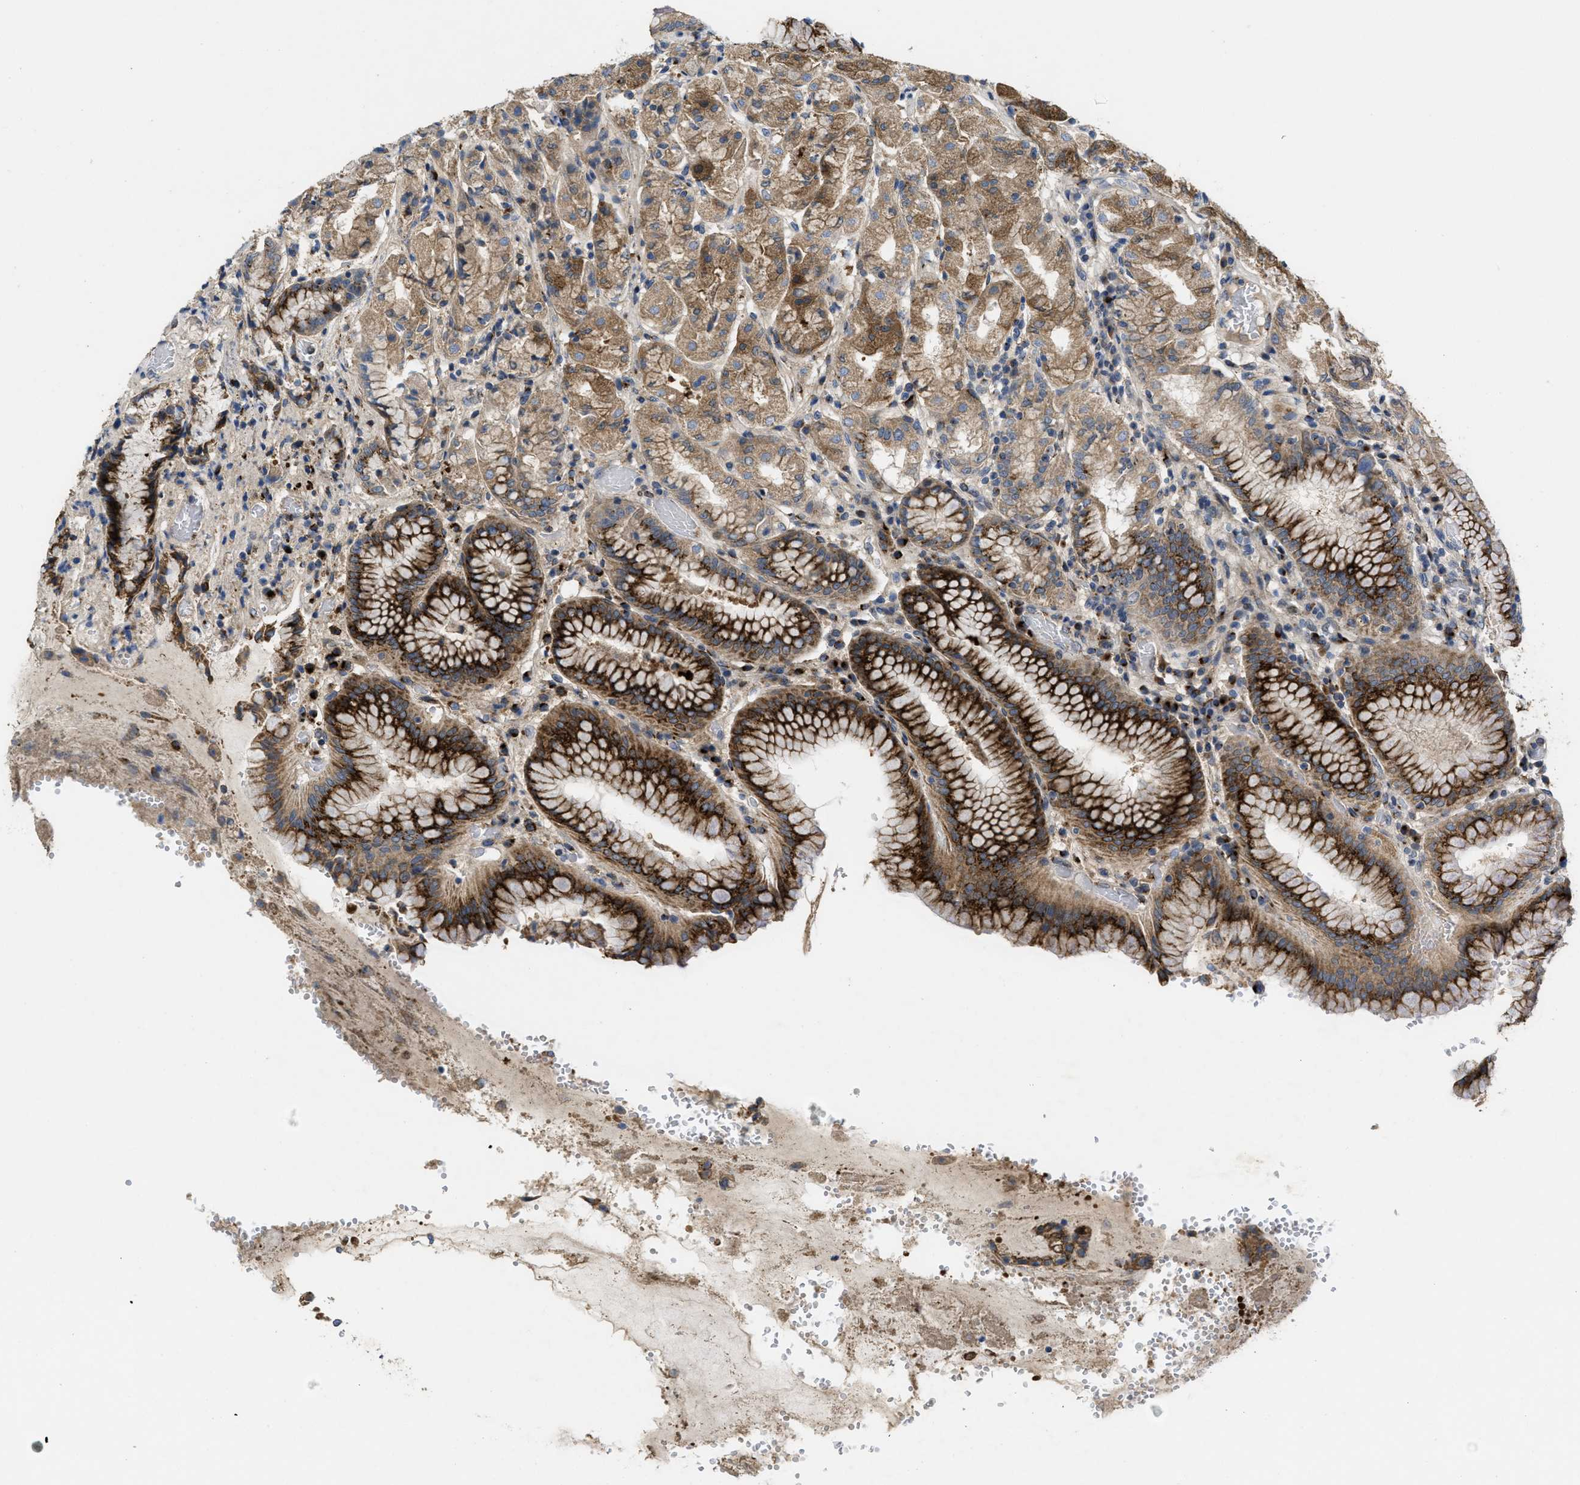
{"staining": {"intensity": "moderate", "quantity": ">75%", "location": "cytoplasmic/membranous"}, "tissue": "stomach", "cell_type": "Glandular cells", "image_type": "normal", "snomed": [{"axis": "morphology", "description": "Normal tissue, NOS"}, {"axis": "topography", "description": "Stomach"}, {"axis": "topography", "description": "Stomach, lower"}], "caption": "This histopathology image reveals immunohistochemistry (IHC) staining of normal human stomach, with medium moderate cytoplasmic/membranous expression in about >75% of glandular cells.", "gene": "ZNF70", "patient": {"sex": "female", "age": 56}}